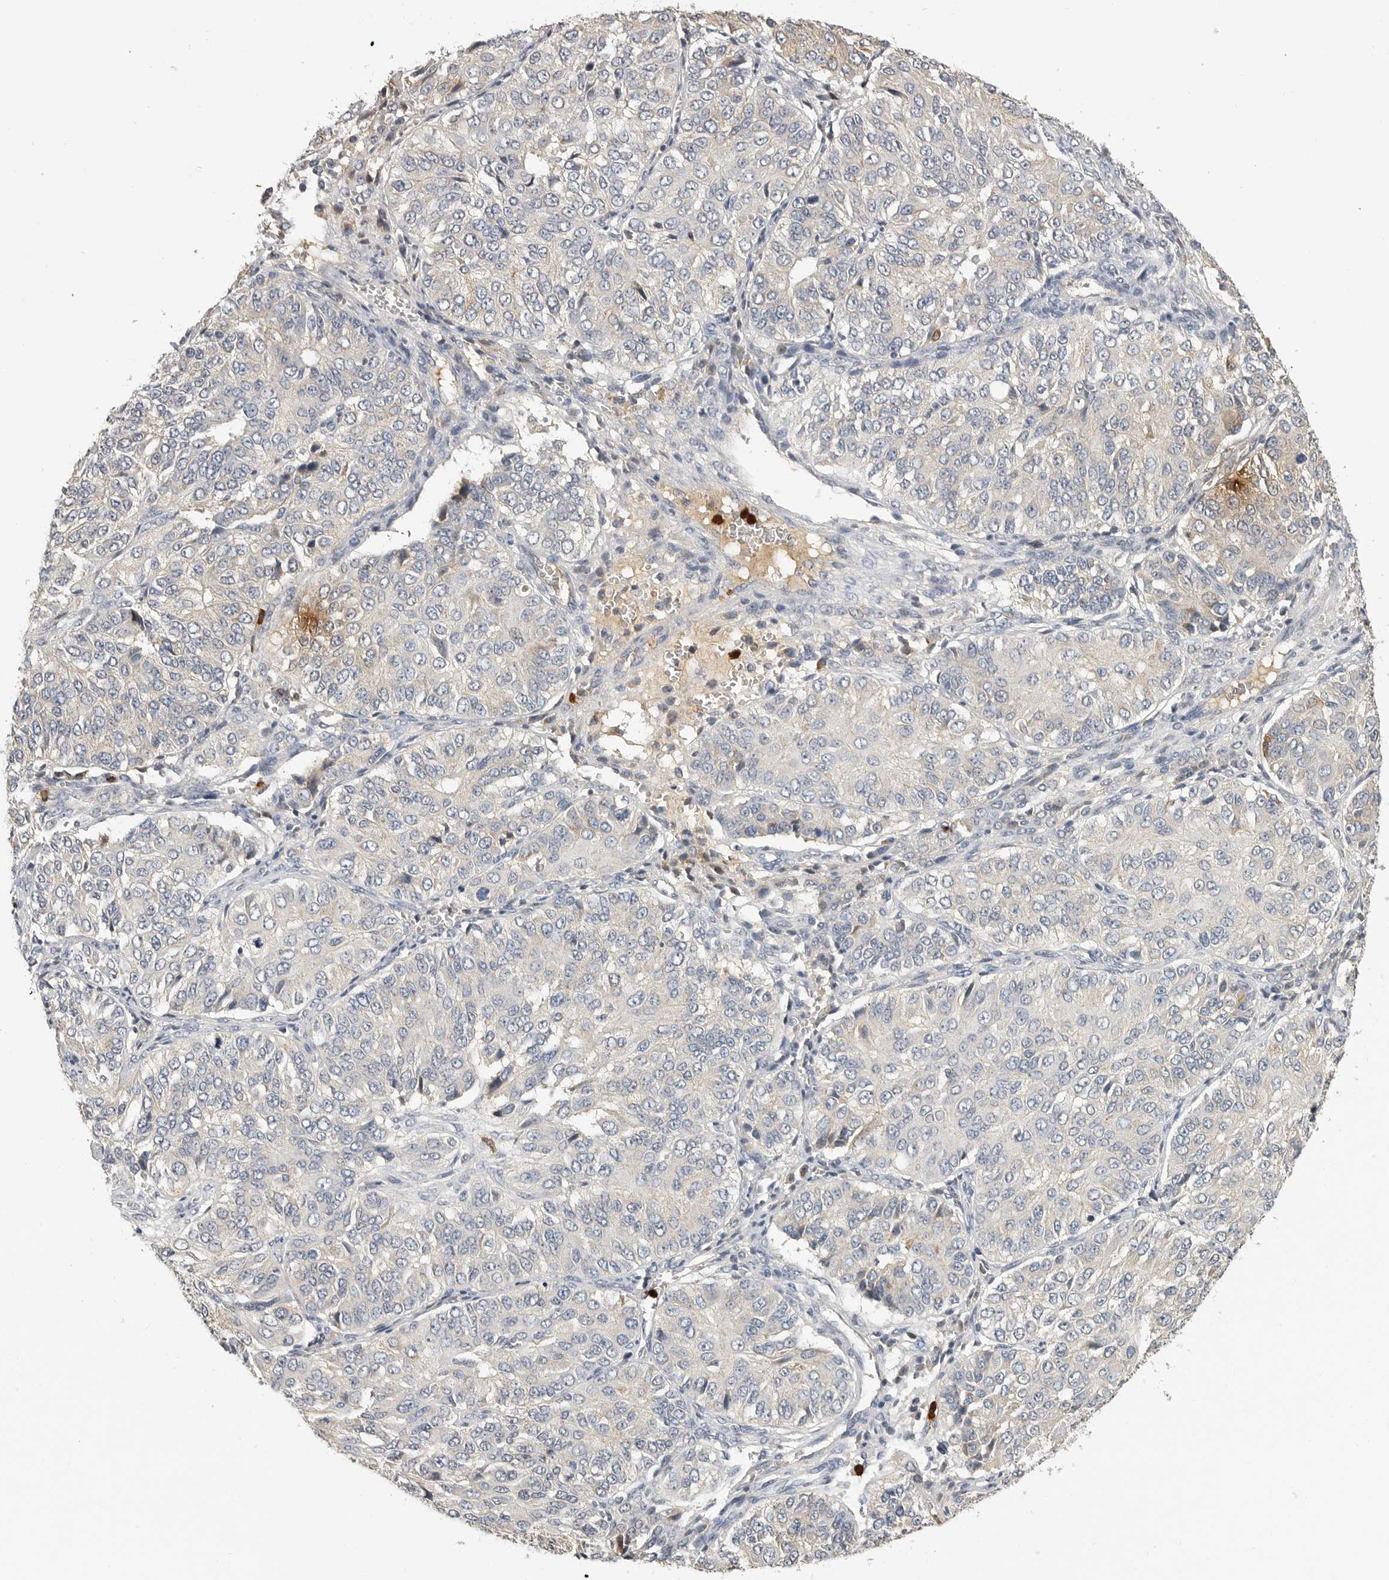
{"staining": {"intensity": "negative", "quantity": "none", "location": "none"}, "tissue": "ovarian cancer", "cell_type": "Tumor cells", "image_type": "cancer", "snomed": [{"axis": "morphology", "description": "Carcinoma, endometroid"}, {"axis": "topography", "description": "Ovary"}], "caption": "An image of ovarian endometroid carcinoma stained for a protein shows no brown staining in tumor cells.", "gene": "LTBR", "patient": {"sex": "female", "age": 51}}